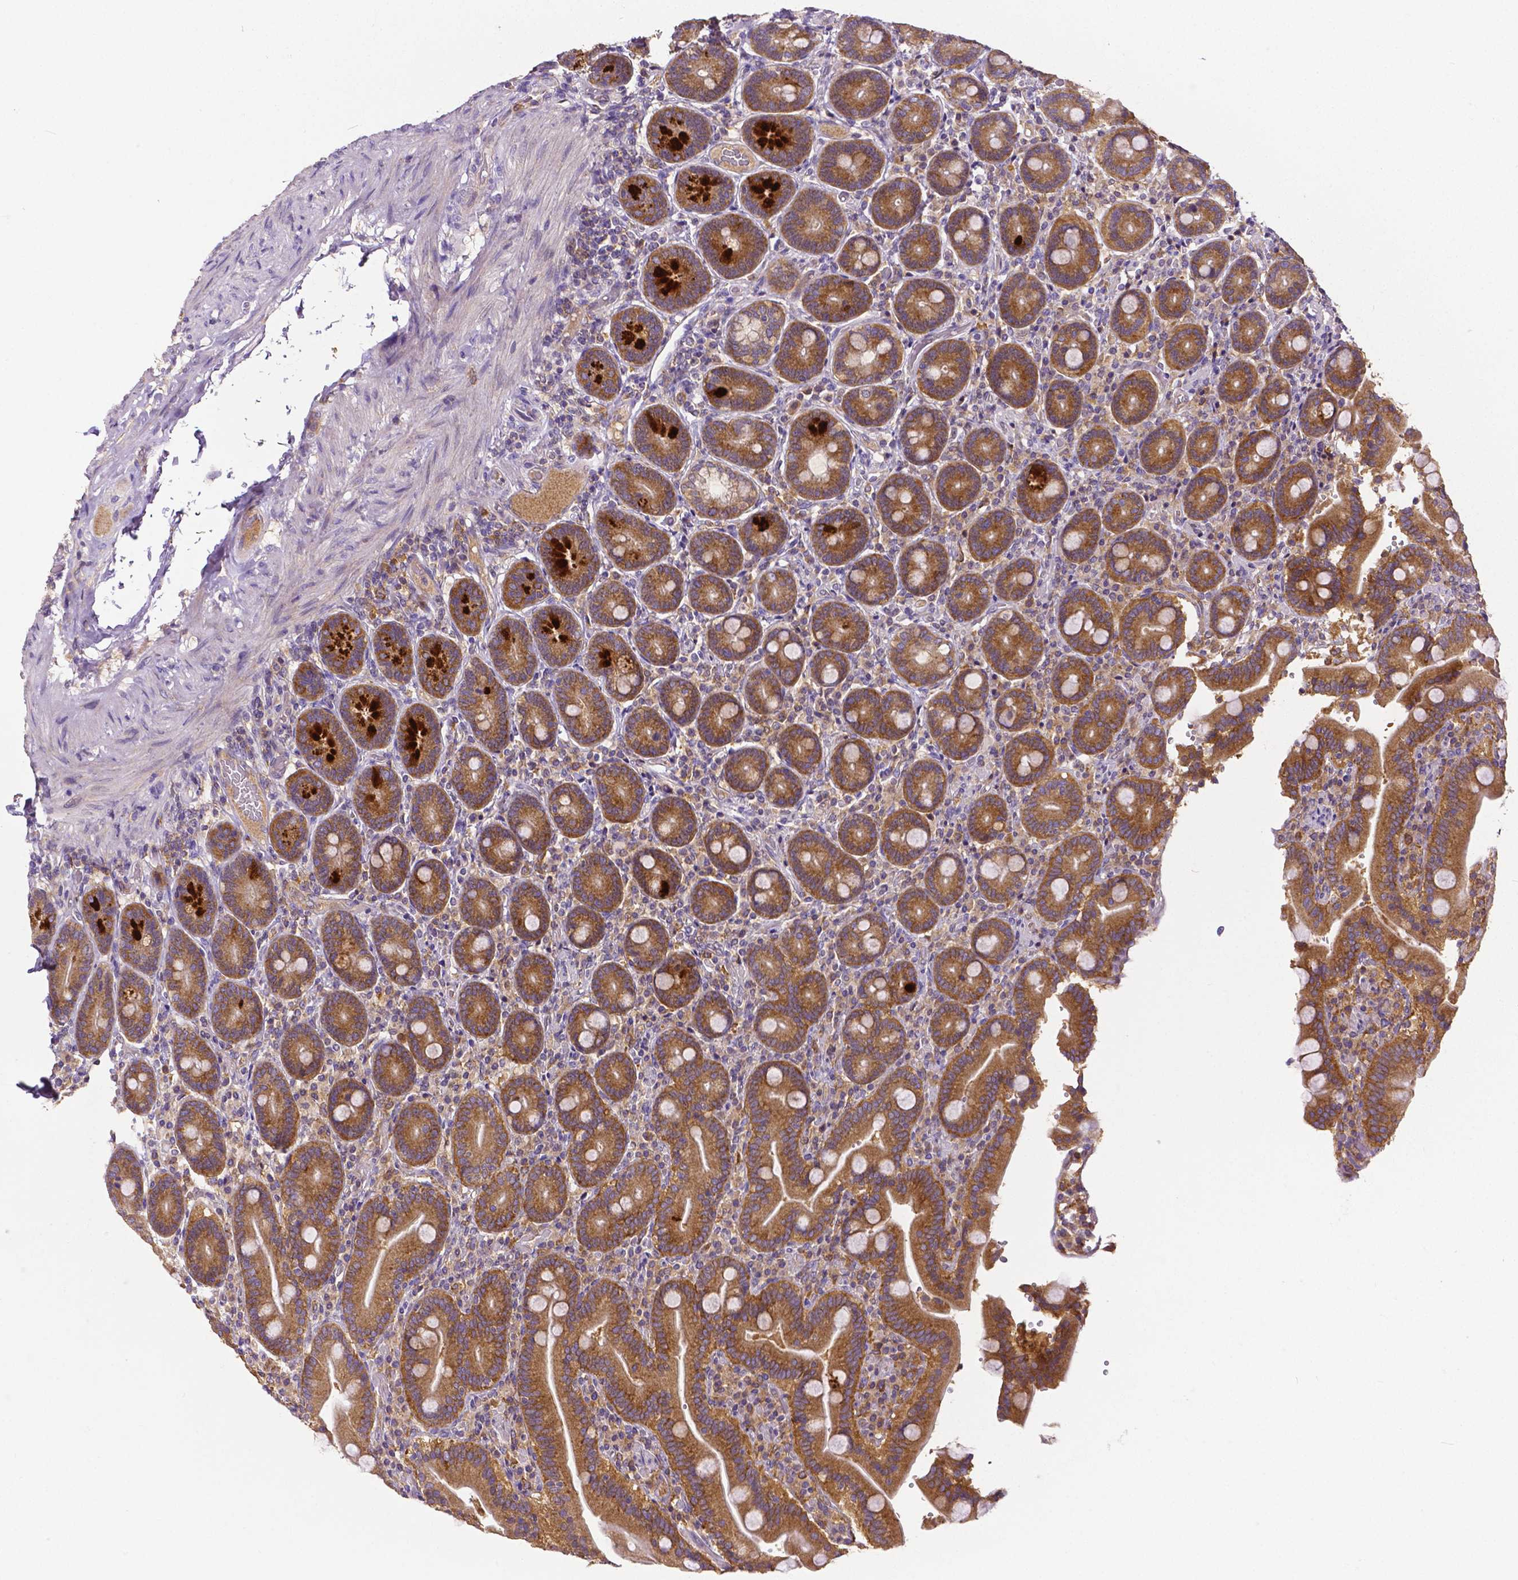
{"staining": {"intensity": "moderate", "quantity": ">75%", "location": "cytoplasmic/membranous"}, "tissue": "duodenum", "cell_type": "Glandular cells", "image_type": "normal", "snomed": [{"axis": "morphology", "description": "Normal tissue, NOS"}, {"axis": "topography", "description": "Duodenum"}], "caption": "Immunohistochemistry of normal human duodenum demonstrates medium levels of moderate cytoplasmic/membranous expression in approximately >75% of glandular cells. Immunohistochemistry stains the protein of interest in brown and the nuclei are stained blue.", "gene": "DICER1", "patient": {"sex": "female", "age": 62}}